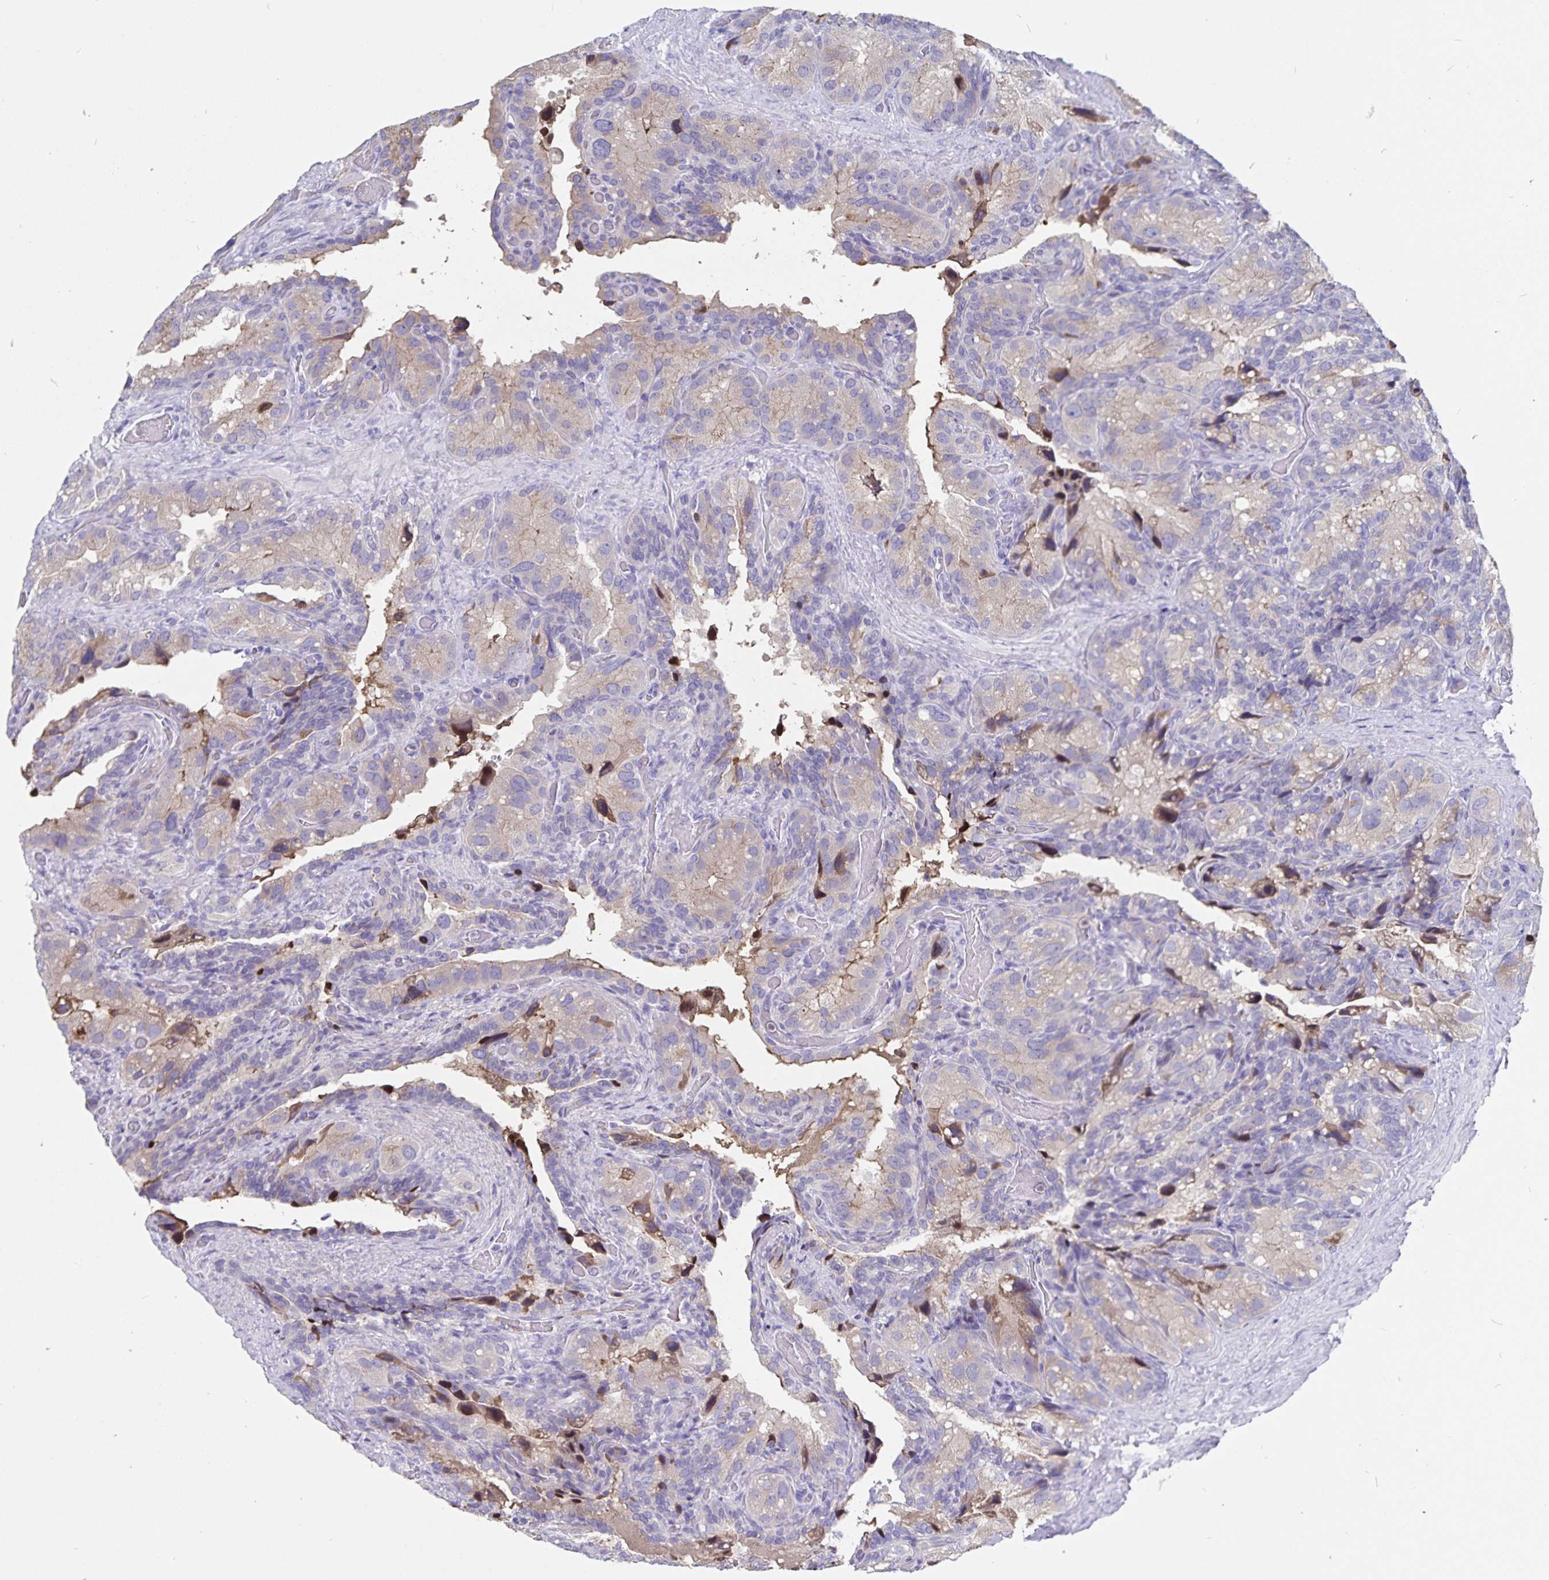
{"staining": {"intensity": "weak", "quantity": "<25%", "location": "cytoplasmic/membranous"}, "tissue": "seminal vesicle", "cell_type": "Glandular cells", "image_type": "normal", "snomed": [{"axis": "morphology", "description": "Normal tissue, NOS"}, {"axis": "topography", "description": "Seminal veicle"}], "caption": "Immunohistochemical staining of unremarkable seminal vesicle reveals no significant expression in glandular cells. Brightfield microscopy of IHC stained with DAB (3,3'-diaminobenzidine) (brown) and hematoxylin (blue), captured at high magnification.", "gene": "SNTN", "patient": {"sex": "male", "age": 60}}